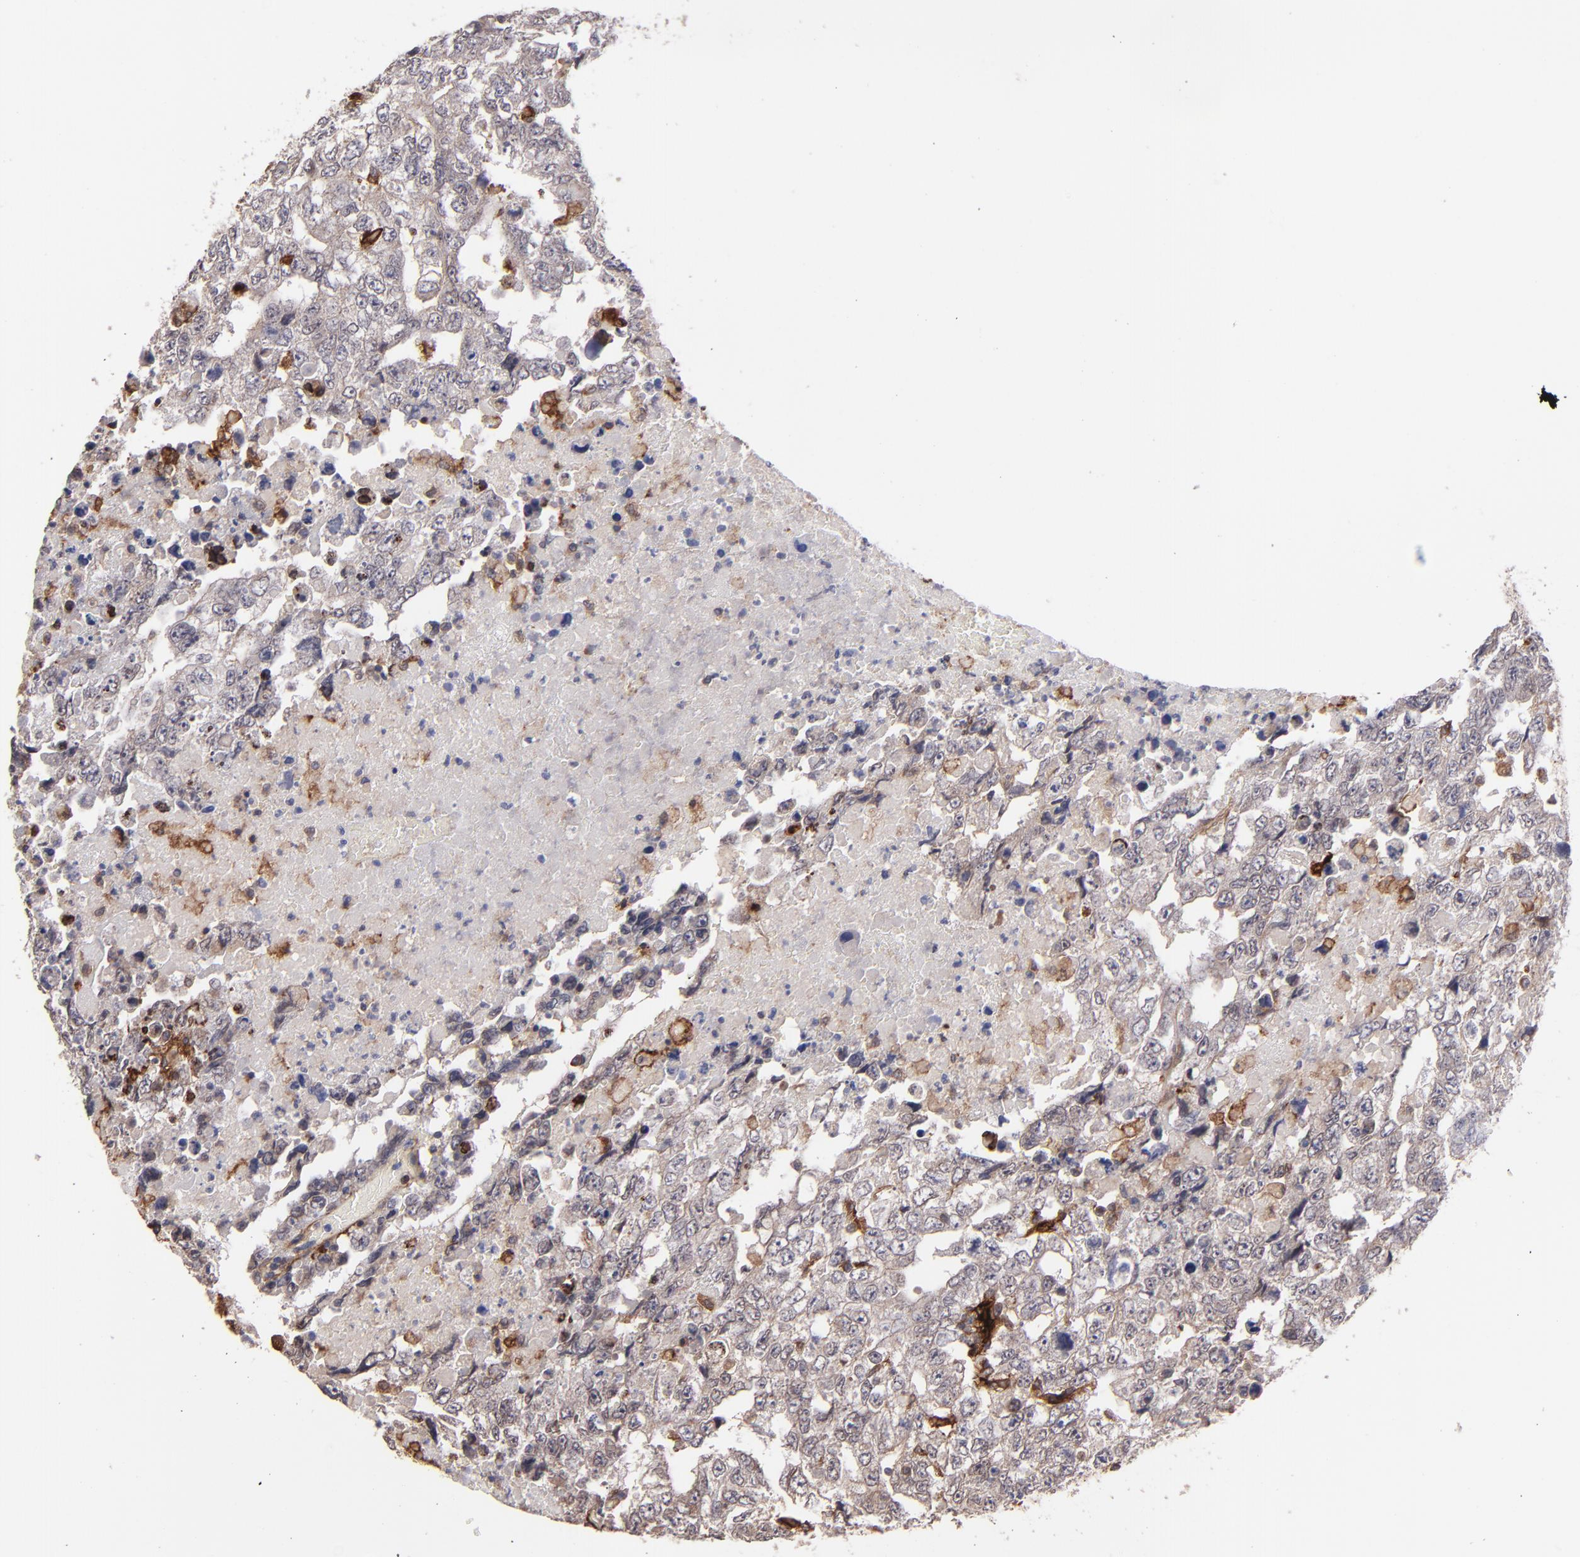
{"staining": {"intensity": "negative", "quantity": "none", "location": "none"}, "tissue": "testis cancer", "cell_type": "Tumor cells", "image_type": "cancer", "snomed": [{"axis": "morphology", "description": "Carcinoma, Embryonal, NOS"}, {"axis": "topography", "description": "Testis"}], "caption": "Immunohistochemical staining of testis embryonal carcinoma reveals no significant staining in tumor cells.", "gene": "ICAM1", "patient": {"sex": "male", "age": 36}}